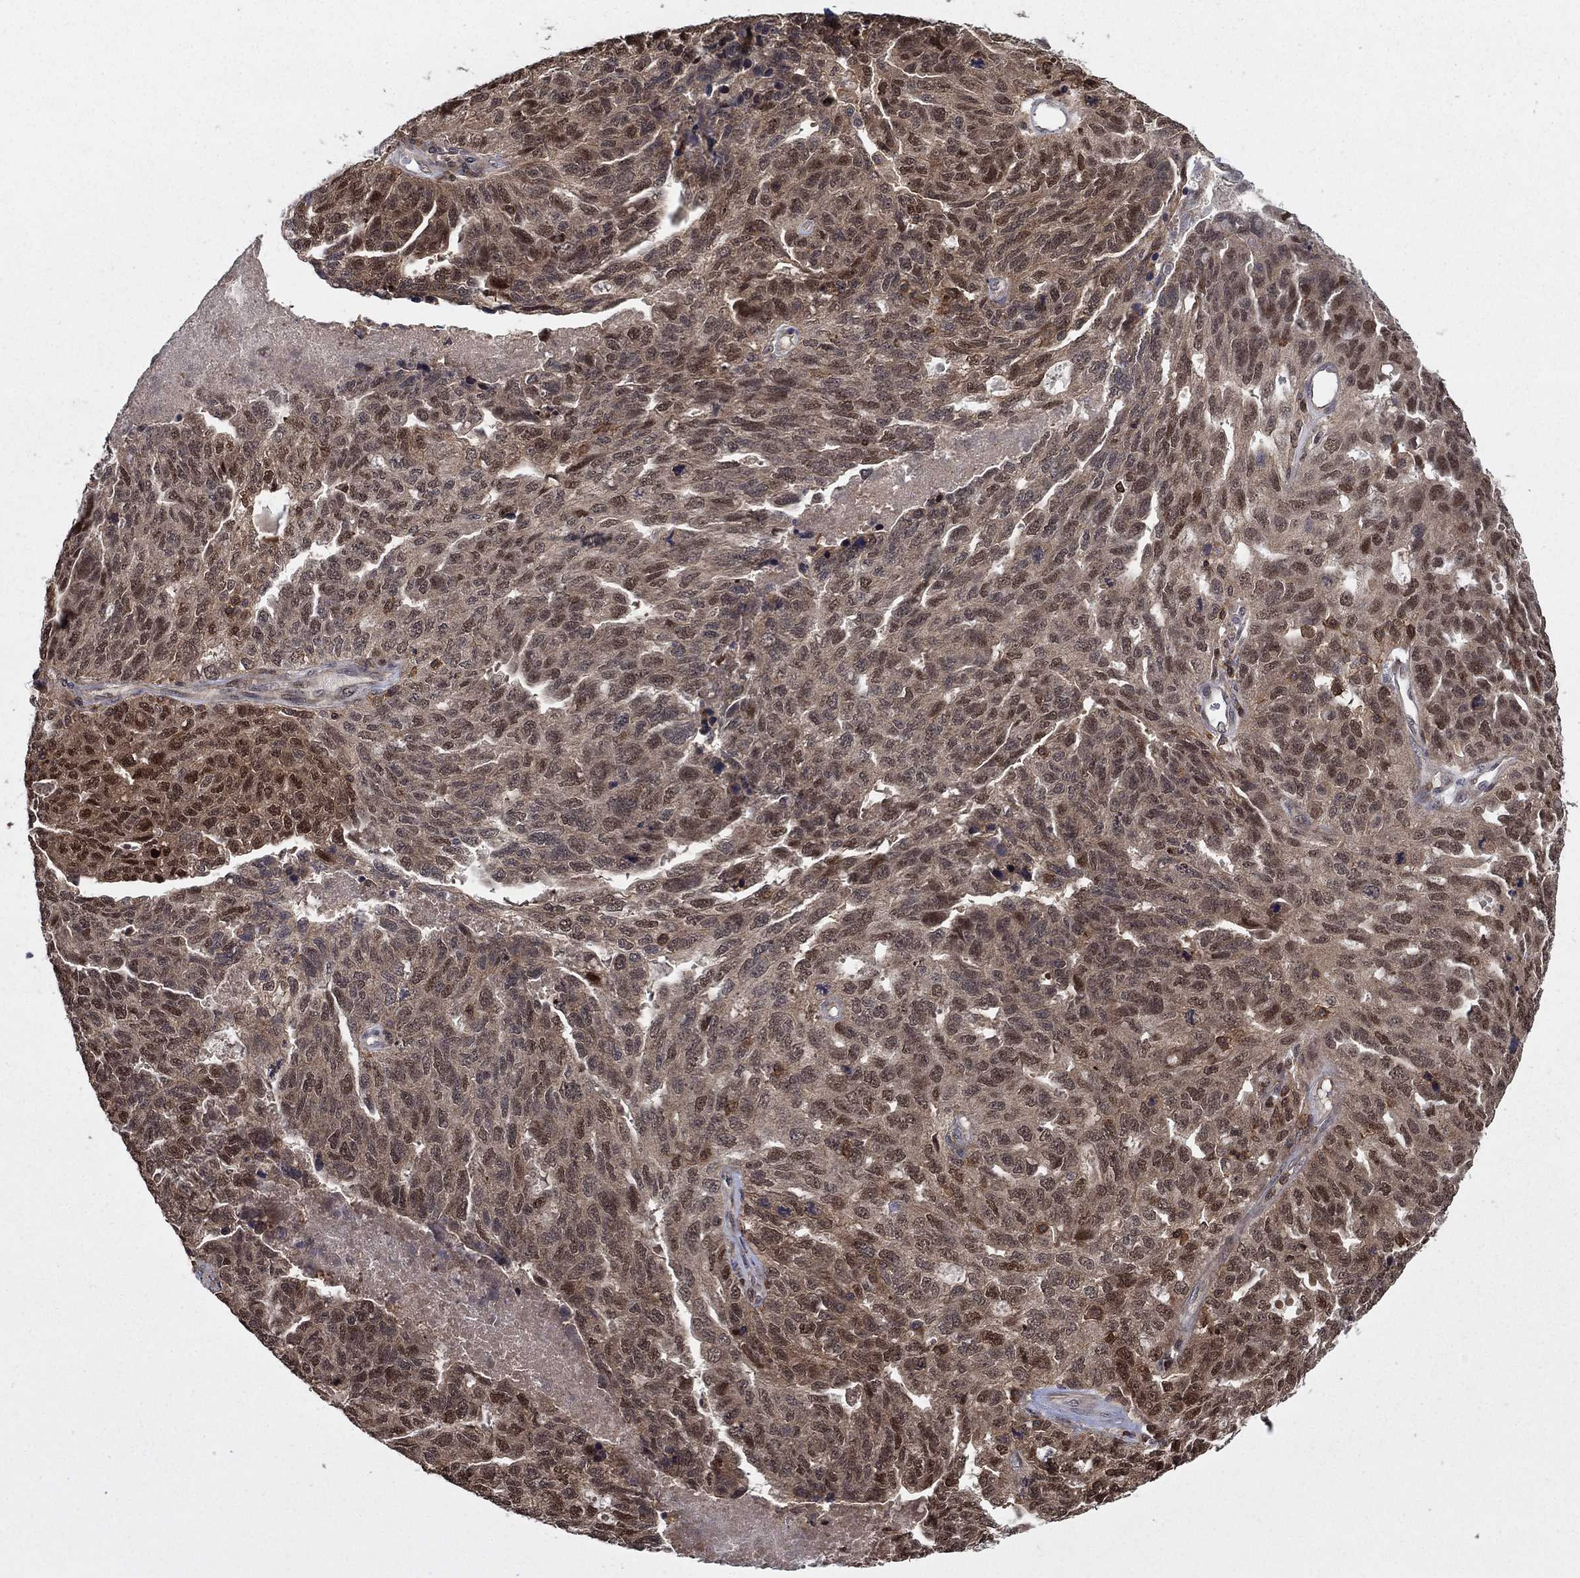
{"staining": {"intensity": "strong", "quantity": "25%-75%", "location": "cytoplasmic/membranous,nuclear"}, "tissue": "ovarian cancer", "cell_type": "Tumor cells", "image_type": "cancer", "snomed": [{"axis": "morphology", "description": "Cystadenocarcinoma, serous, NOS"}, {"axis": "topography", "description": "Ovary"}], "caption": "Immunohistochemistry (DAB (3,3'-diaminobenzidine)) staining of human ovarian serous cystadenocarcinoma shows strong cytoplasmic/membranous and nuclear protein expression in about 25%-75% of tumor cells.", "gene": "CCDC66", "patient": {"sex": "female", "age": 71}}